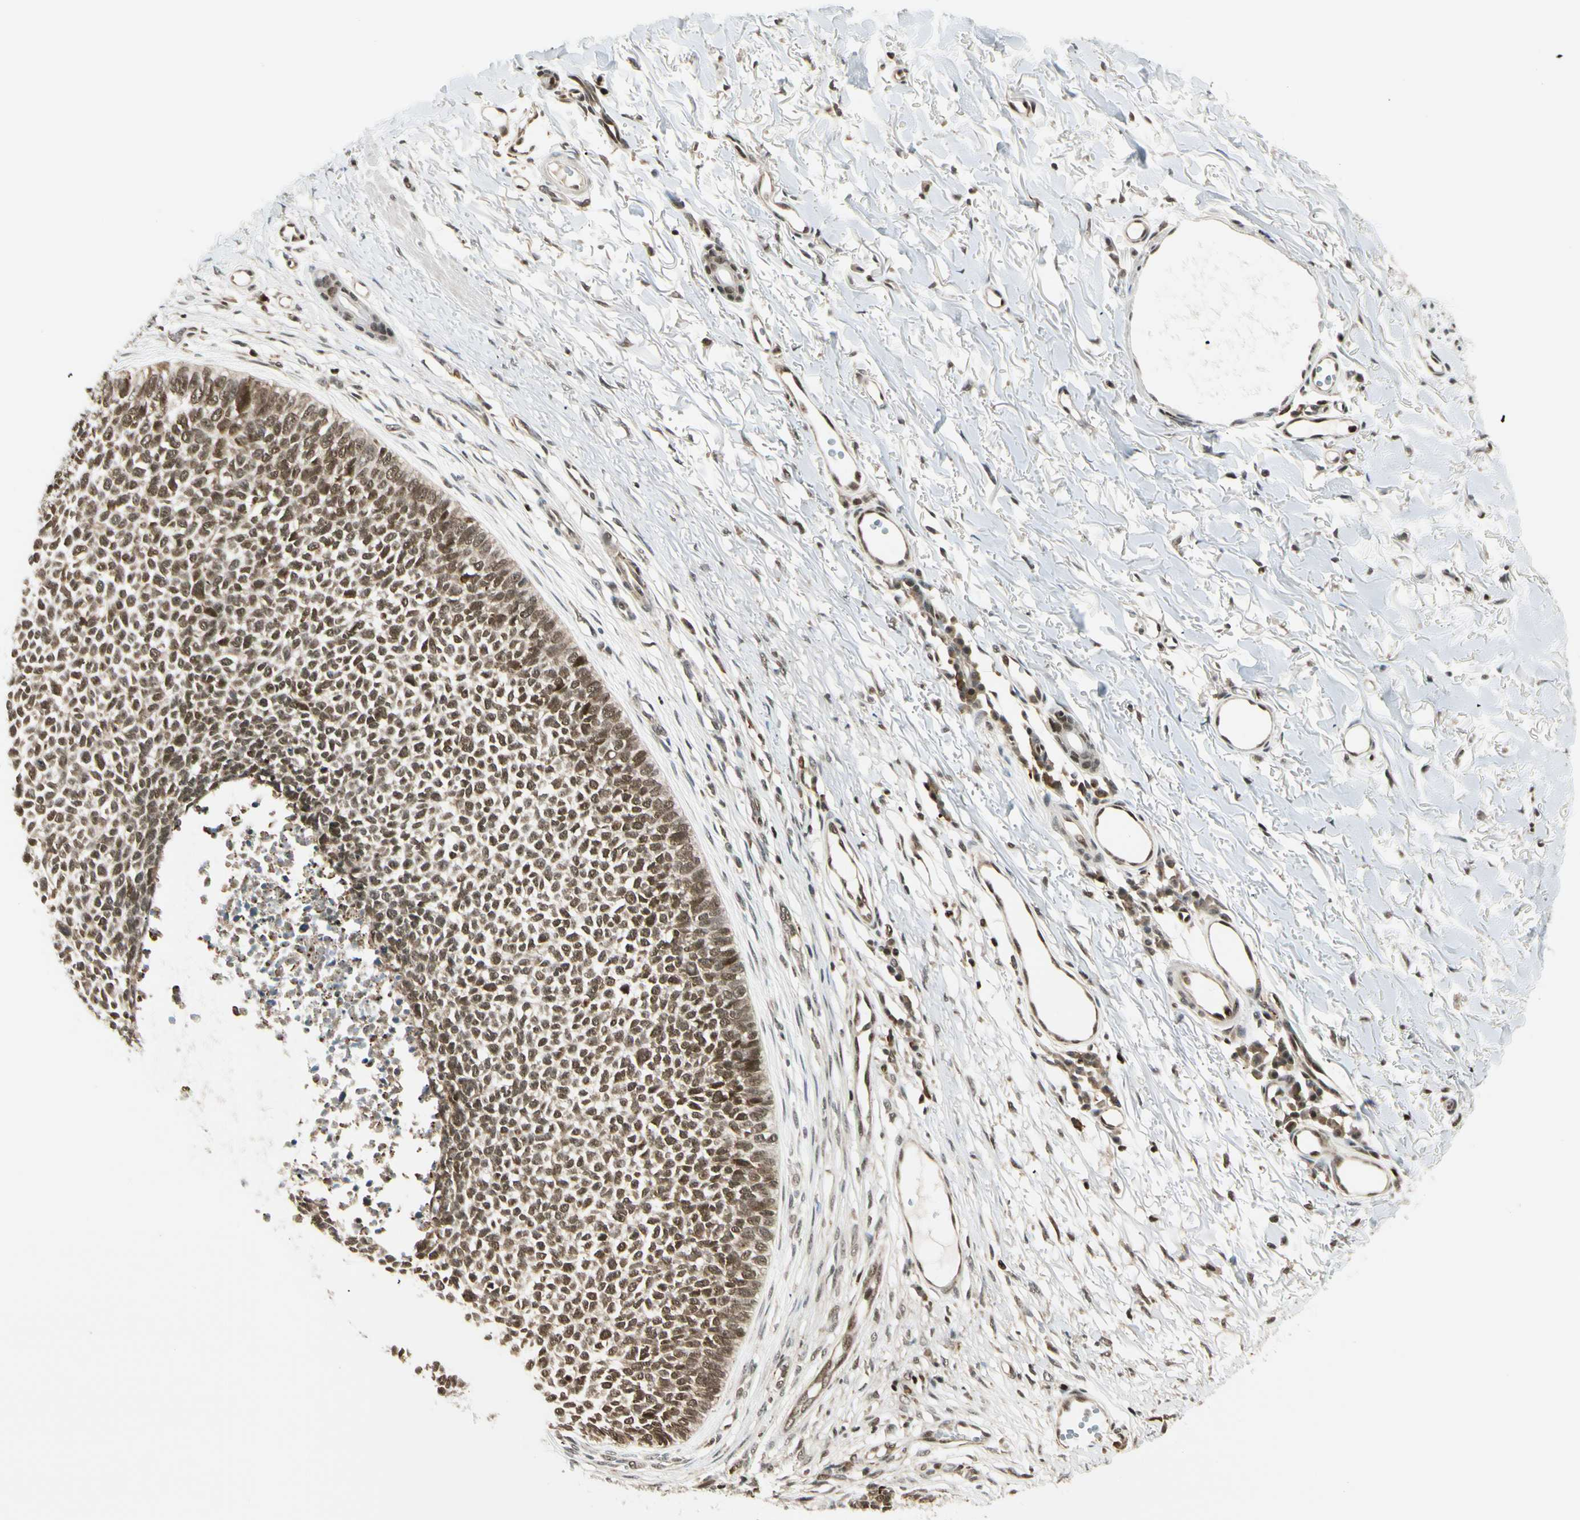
{"staining": {"intensity": "moderate", "quantity": ">75%", "location": "nuclear"}, "tissue": "skin cancer", "cell_type": "Tumor cells", "image_type": "cancer", "snomed": [{"axis": "morphology", "description": "Basal cell carcinoma"}, {"axis": "topography", "description": "Skin"}], "caption": "The micrograph demonstrates a brown stain indicating the presence of a protein in the nuclear of tumor cells in skin cancer (basal cell carcinoma). The protein of interest is stained brown, and the nuclei are stained in blue (DAB (3,3'-diaminobenzidine) IHC with brightfield microscopy, high magnification).", "gene": "DAXX", "patient": {"sex": "female", "age": 84}}